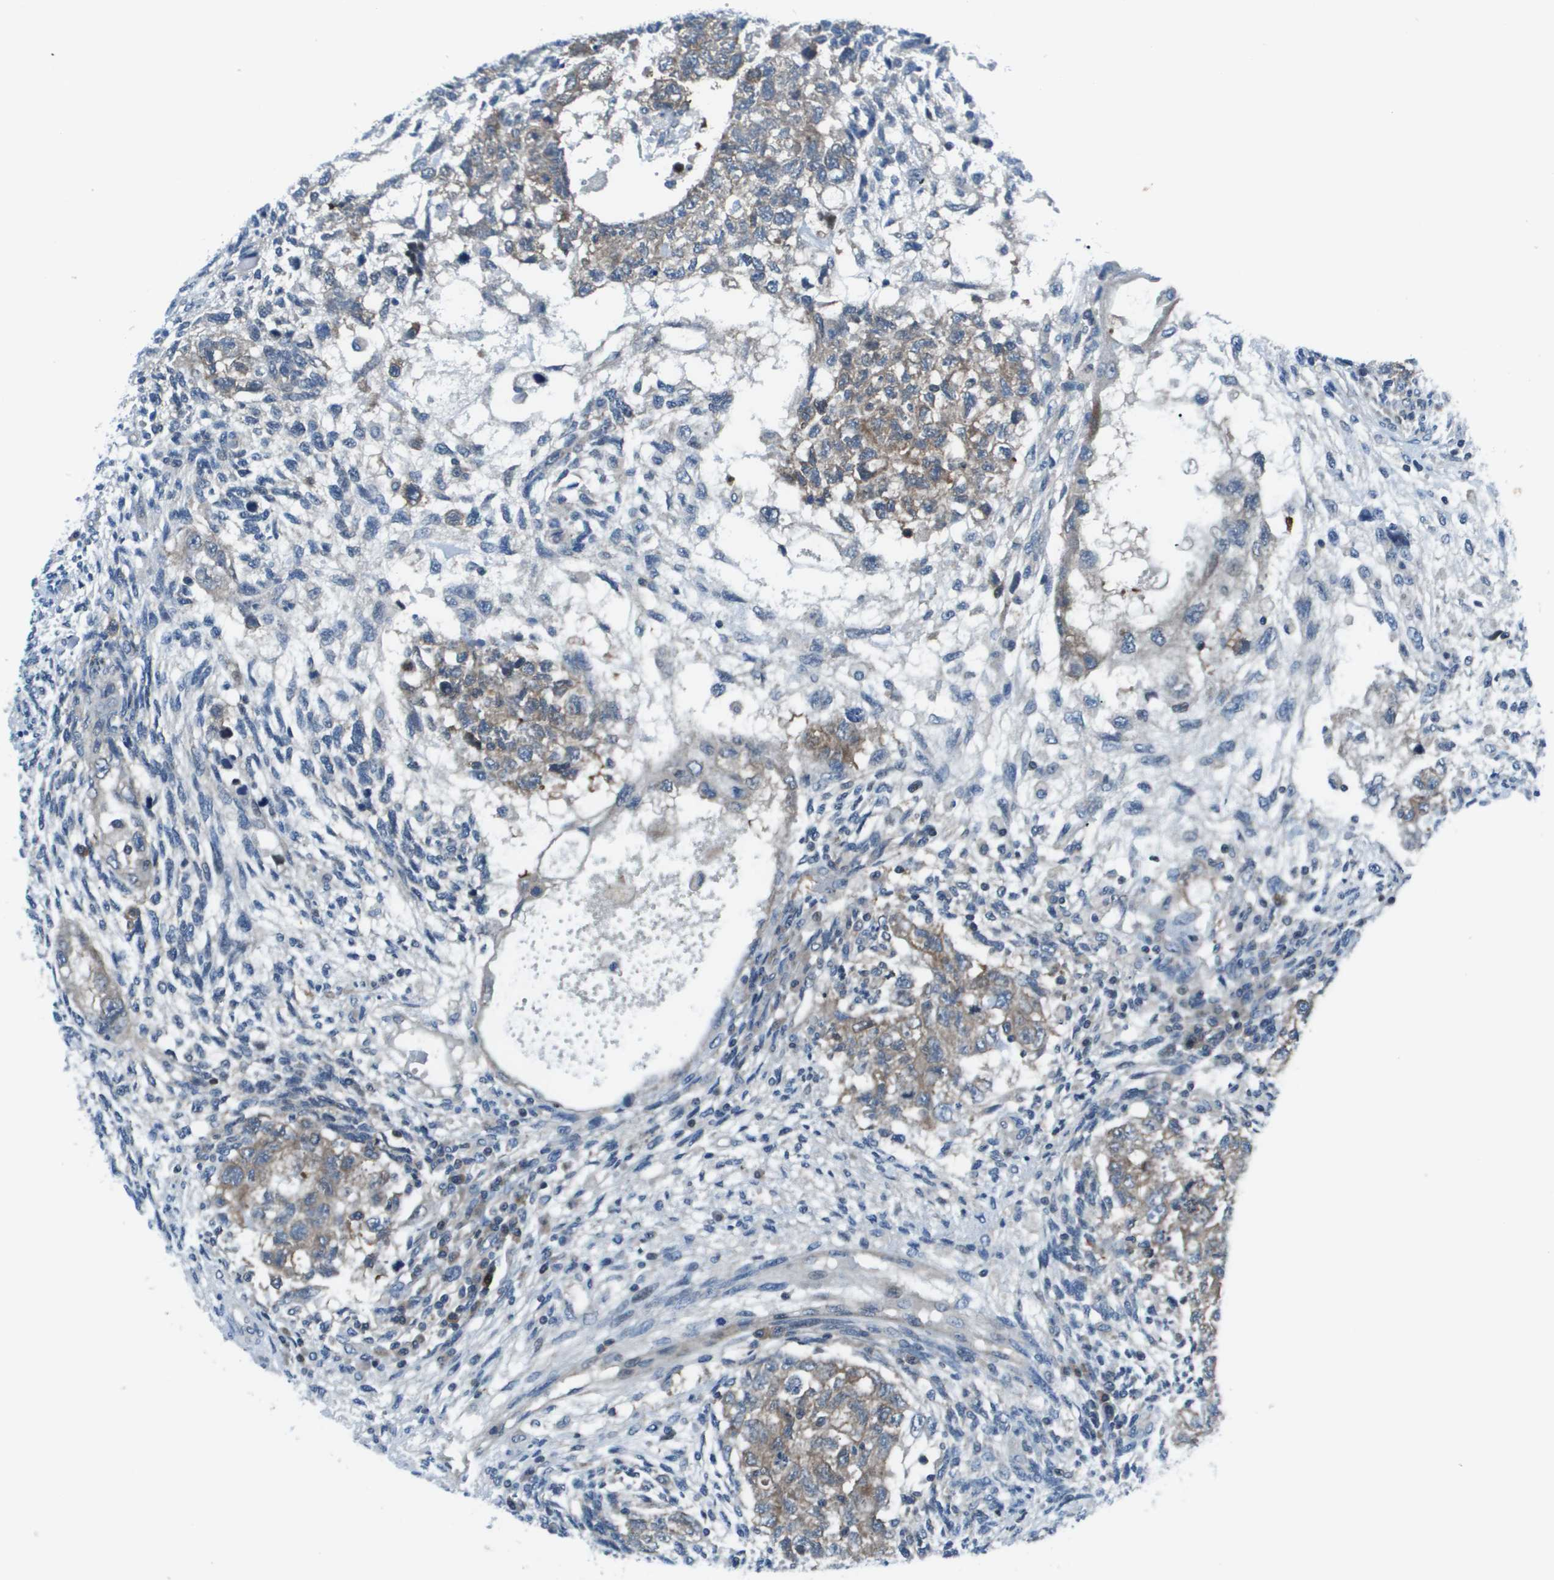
{"staining": {"intensity": "weak", "quantity": "<25%", "location": "cytoplasmic/membranous"}, "tissue": "testis cancer", "cell_type": "Tumor cells", "image_type": "cancer", "snomed": [{"axis": "morphology", "description": "Normal tissue, NOS"}, {"axis": "morphology", "description": "Carcinoma, Embryonal, NOS"}, {"axis": "topography", "description": "Testis"}], "caption": "An IHC photomicrograph of testis cancer (embryonal carcinoma) is shown. There is no staining in tumor cells of testis cancer (embryonal carcinoma). Brightfield microscopy of immunohistochemistry stained with DAB (brown) and hematoxylin (blue), captured at high magnification.", "gene": "STIP1", "patient": {"sex": "male", "age": 36}}